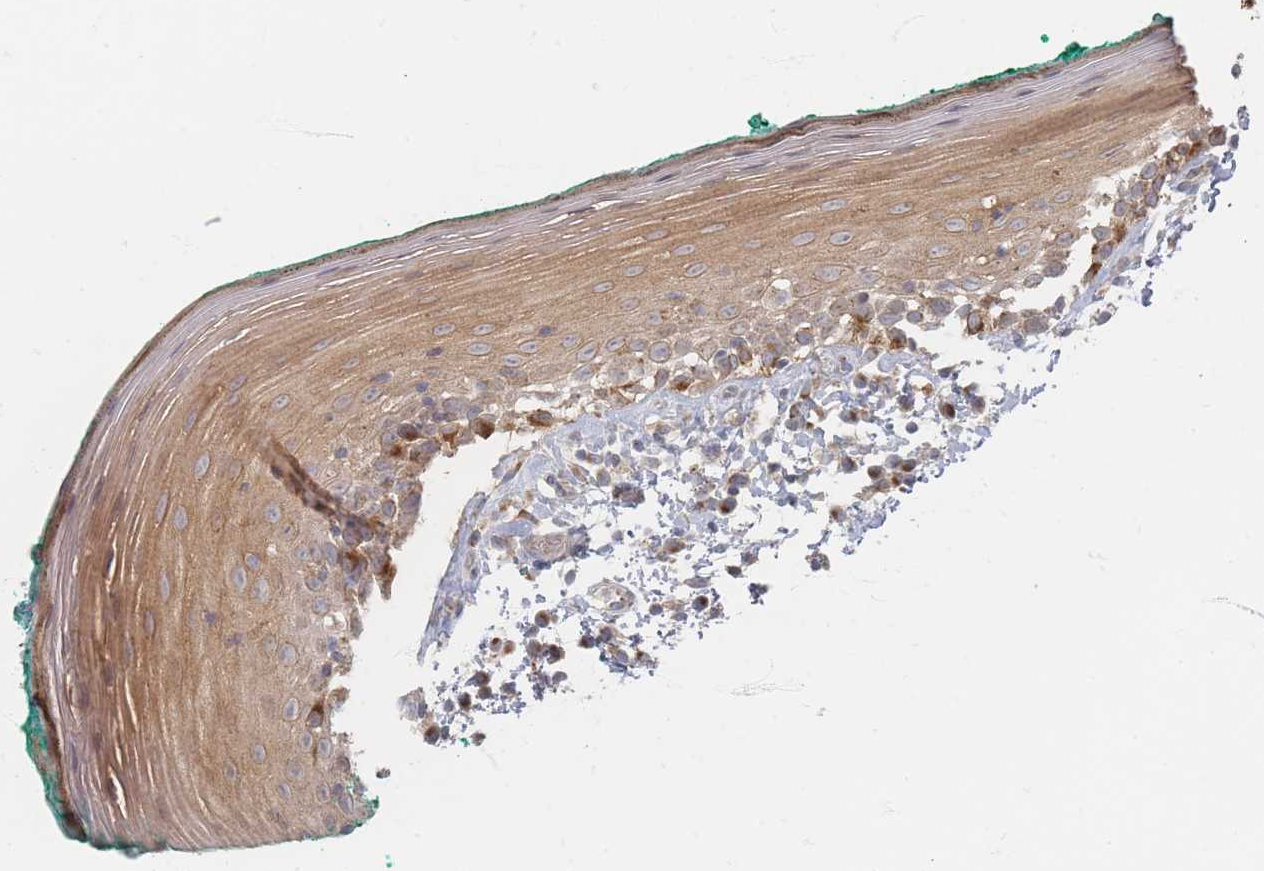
{"staining": {"intensity": "moderate", "quantity": ">75%", "location": "cytoplasmic/membranous"}, "tissue": "oral mucosa", "cell_type": "Squamous epithelial cells", "image_type": "normal", "snomed": [{"axis": "morphology", "description": "Normal tissue, NOS"}, {"axis": "topography", "description": "Oral tissue"}], "caption": "Immunohistochemistry of benign oral mucosa displays medium levels of moderate cytoplasmic/membranous positivity in about >75% of squamous epithelial cells.", "gene": "GLE1", "patient": {"sex": "female", "age": 83}}